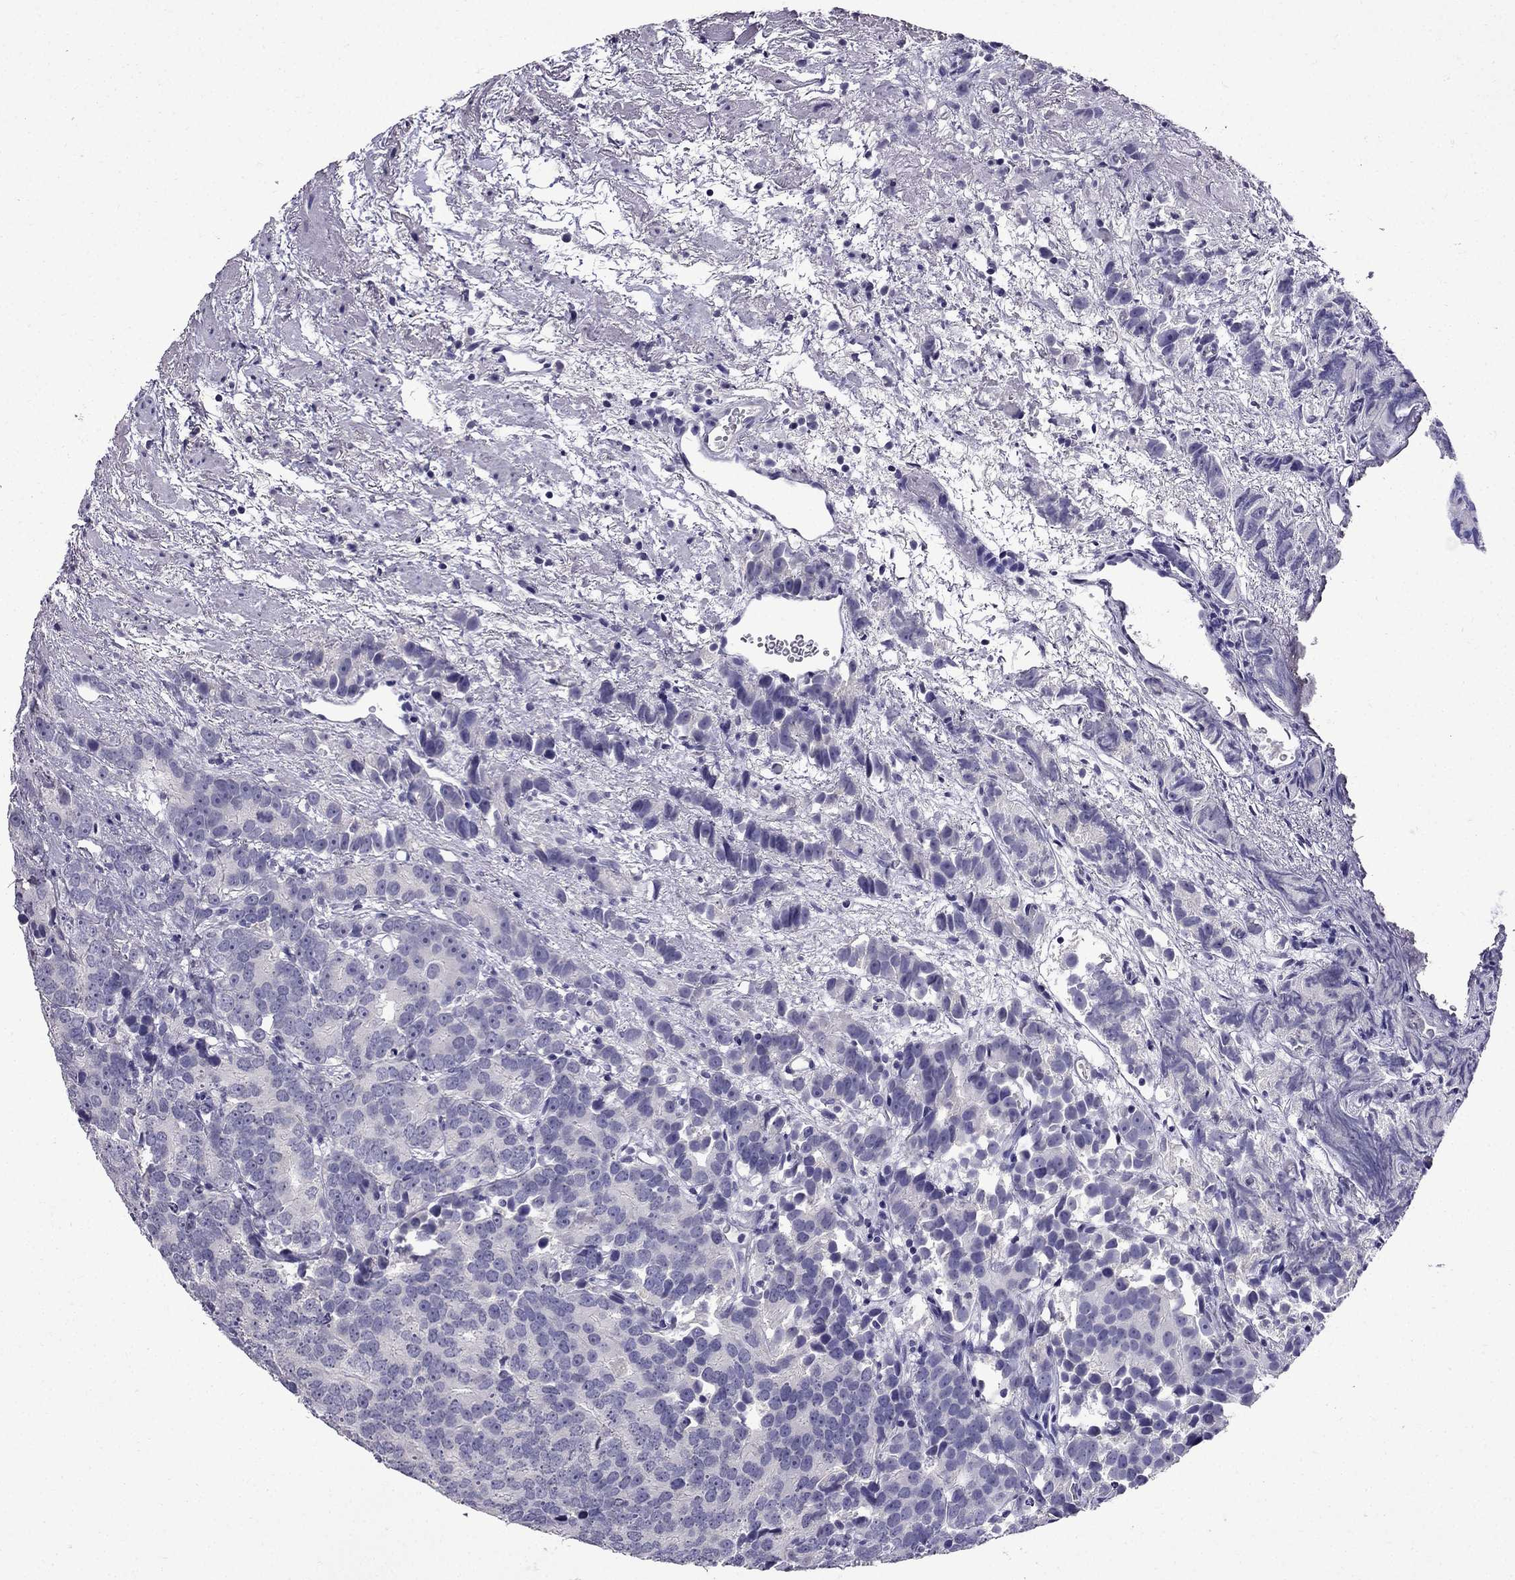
{"staining": {"intensity": "negative", "quantity": "none", "location": "none"}, "tissue": "prostate cancer", "cell_type": "Tumor cells", "image_type": "cancer", "snomed": [{"axis": "morphology", "description": "Adenocarcinoma, High grade"}, {"axis": "topography", "description": "Prostate"}], "caption": "This is a photomicrograph of IHC staining of adenocarcinoma (high-grade) (prostate), which shows no staining in tumor cells.", "gene": "DNAH17", "patient": {"sex": "male", "age": 90}}